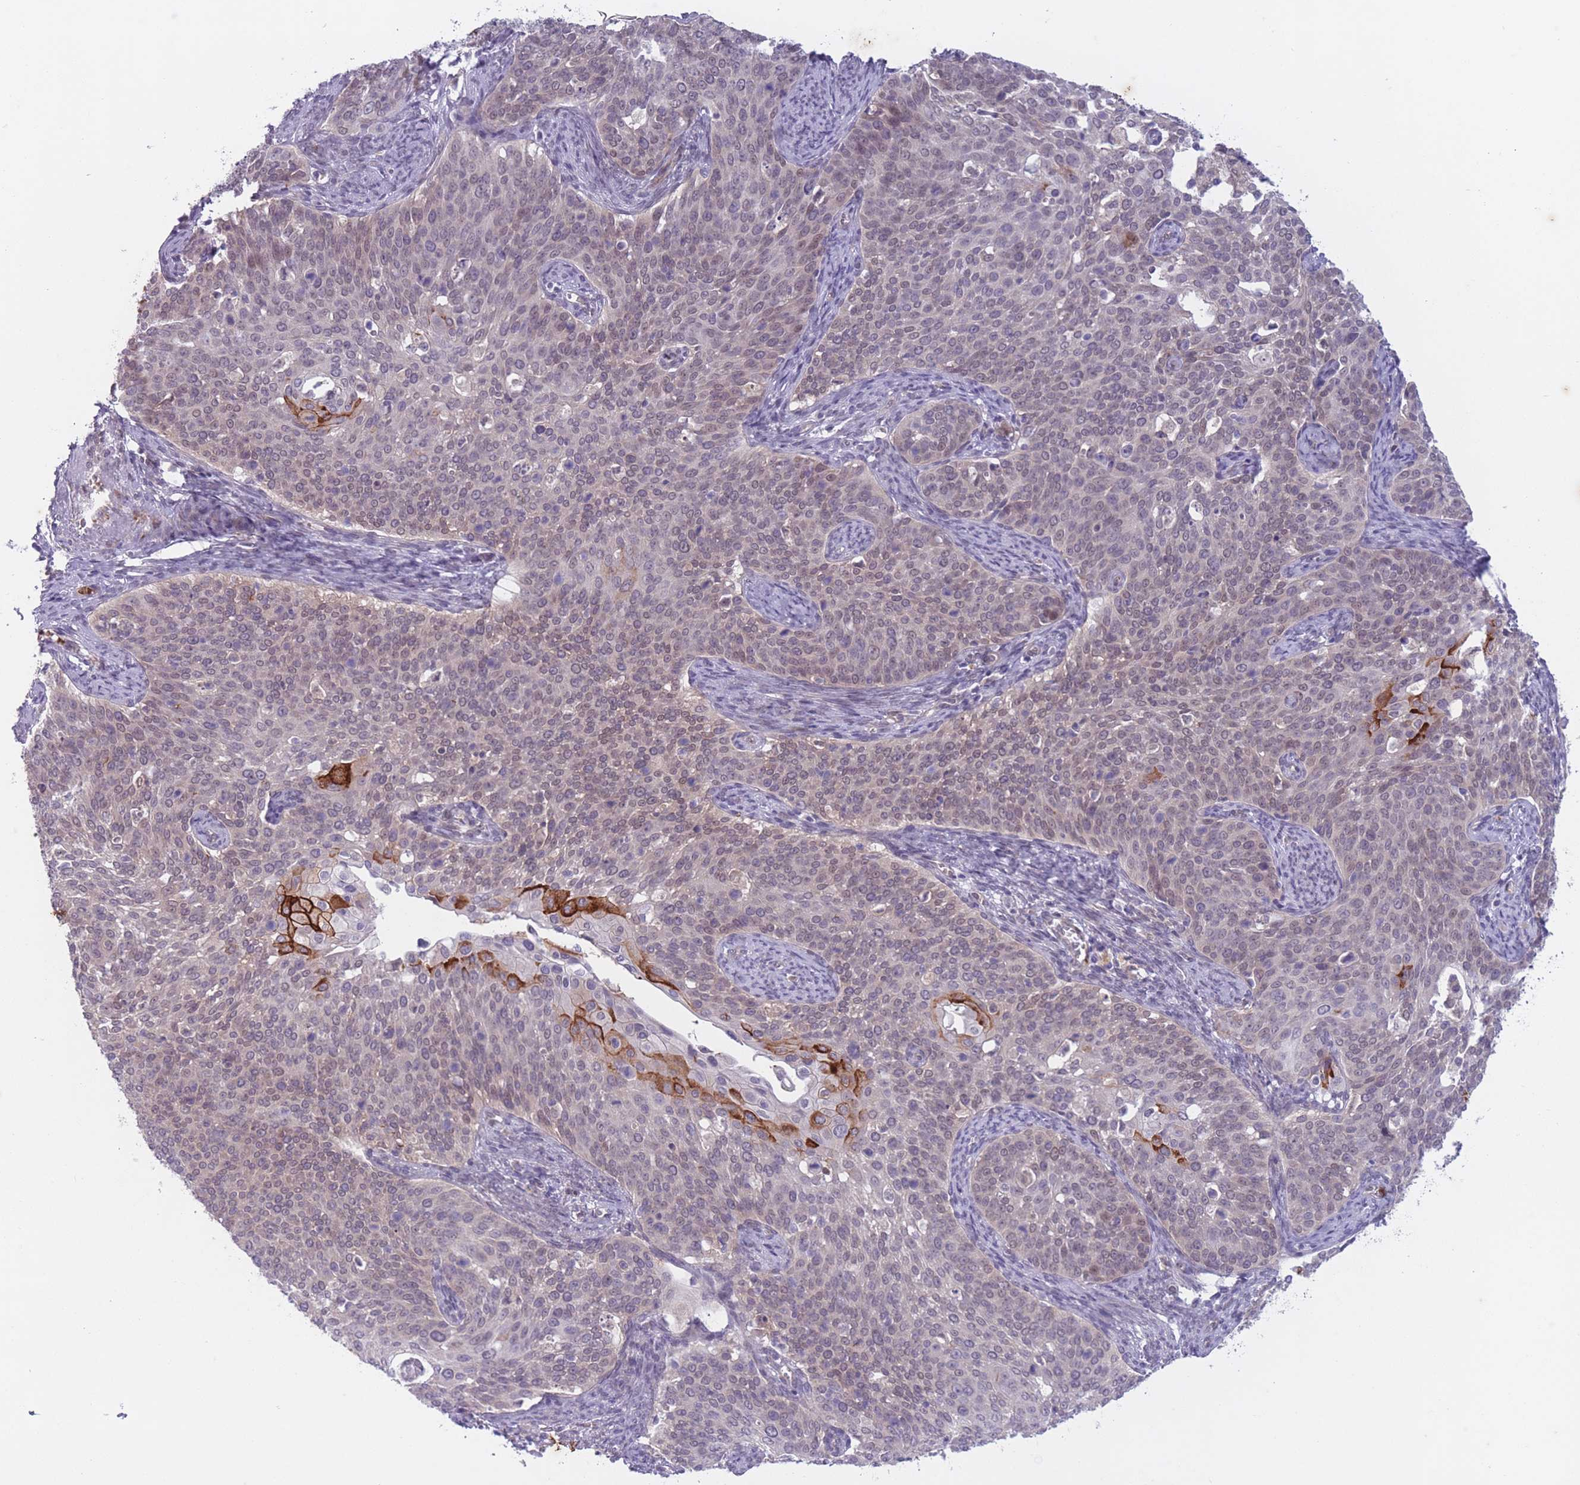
{"staining": {"intensity": "strong", "quantity": "<25%", "location": "cytoplasmic/membranous"}, "tissue": "cervical cancer", "cell_type": "Tumor cells", "image_type": "cancer", "snomed": [{"axis": "morphology", "description": "Squamous cell carcinoma, NOS"}, {"axis": "topography", "description": "Cervix"}], "caption": "Cervical cancer (squamous cell carcinoma) stained for a protein reveals strong cytoplasmic/membranous positivity in tumor cells. (Brightfield microscopy of DAB IHC at high magnification).", "gene": "ARPIN", "patient": {"sex": "female", "age": 44}}